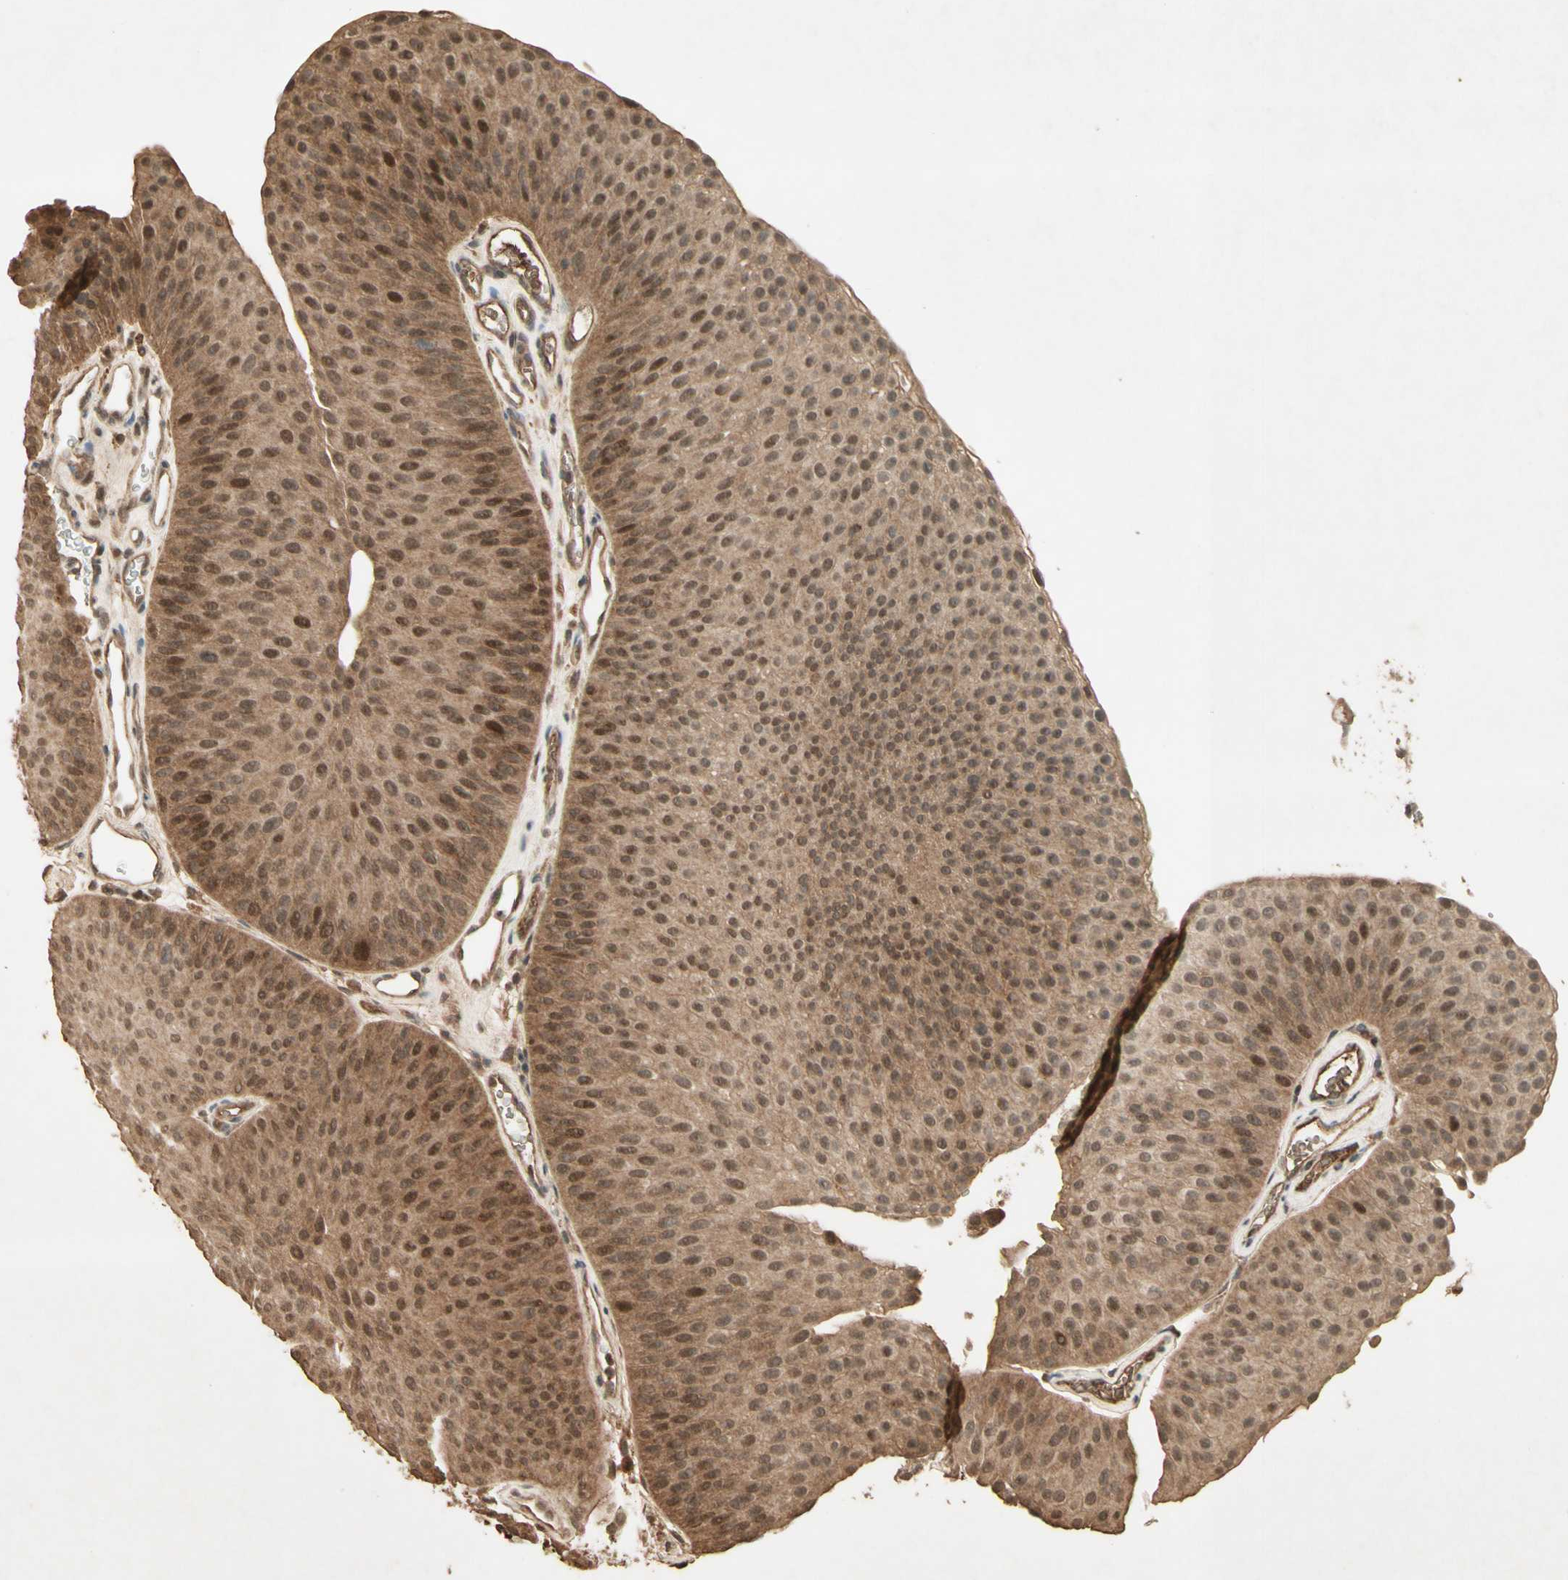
{"staining": {"intensity": "moderate", "quantity": ">75%", "location": "cytoplasmic/membranous,nuclear"}, "tissue": "urothelial cancer", "cell_type": "Tumor cells", "image_type": "cancer", "snomed": [{"axis": "morphology", "description": "Urothelial carcinoma, Low grade"}, {"axis": "topography", "description": "Urinary bladder"}], "caption": "Low-grade urothelial carcinoma stained for a protein (brown) exhibits moderate cytoplasmic/membranous and nuclear positive staining in about >75% of tumor cells.", "gene": "SMAD9", "patient": {"sex": "female", "age": 60}}